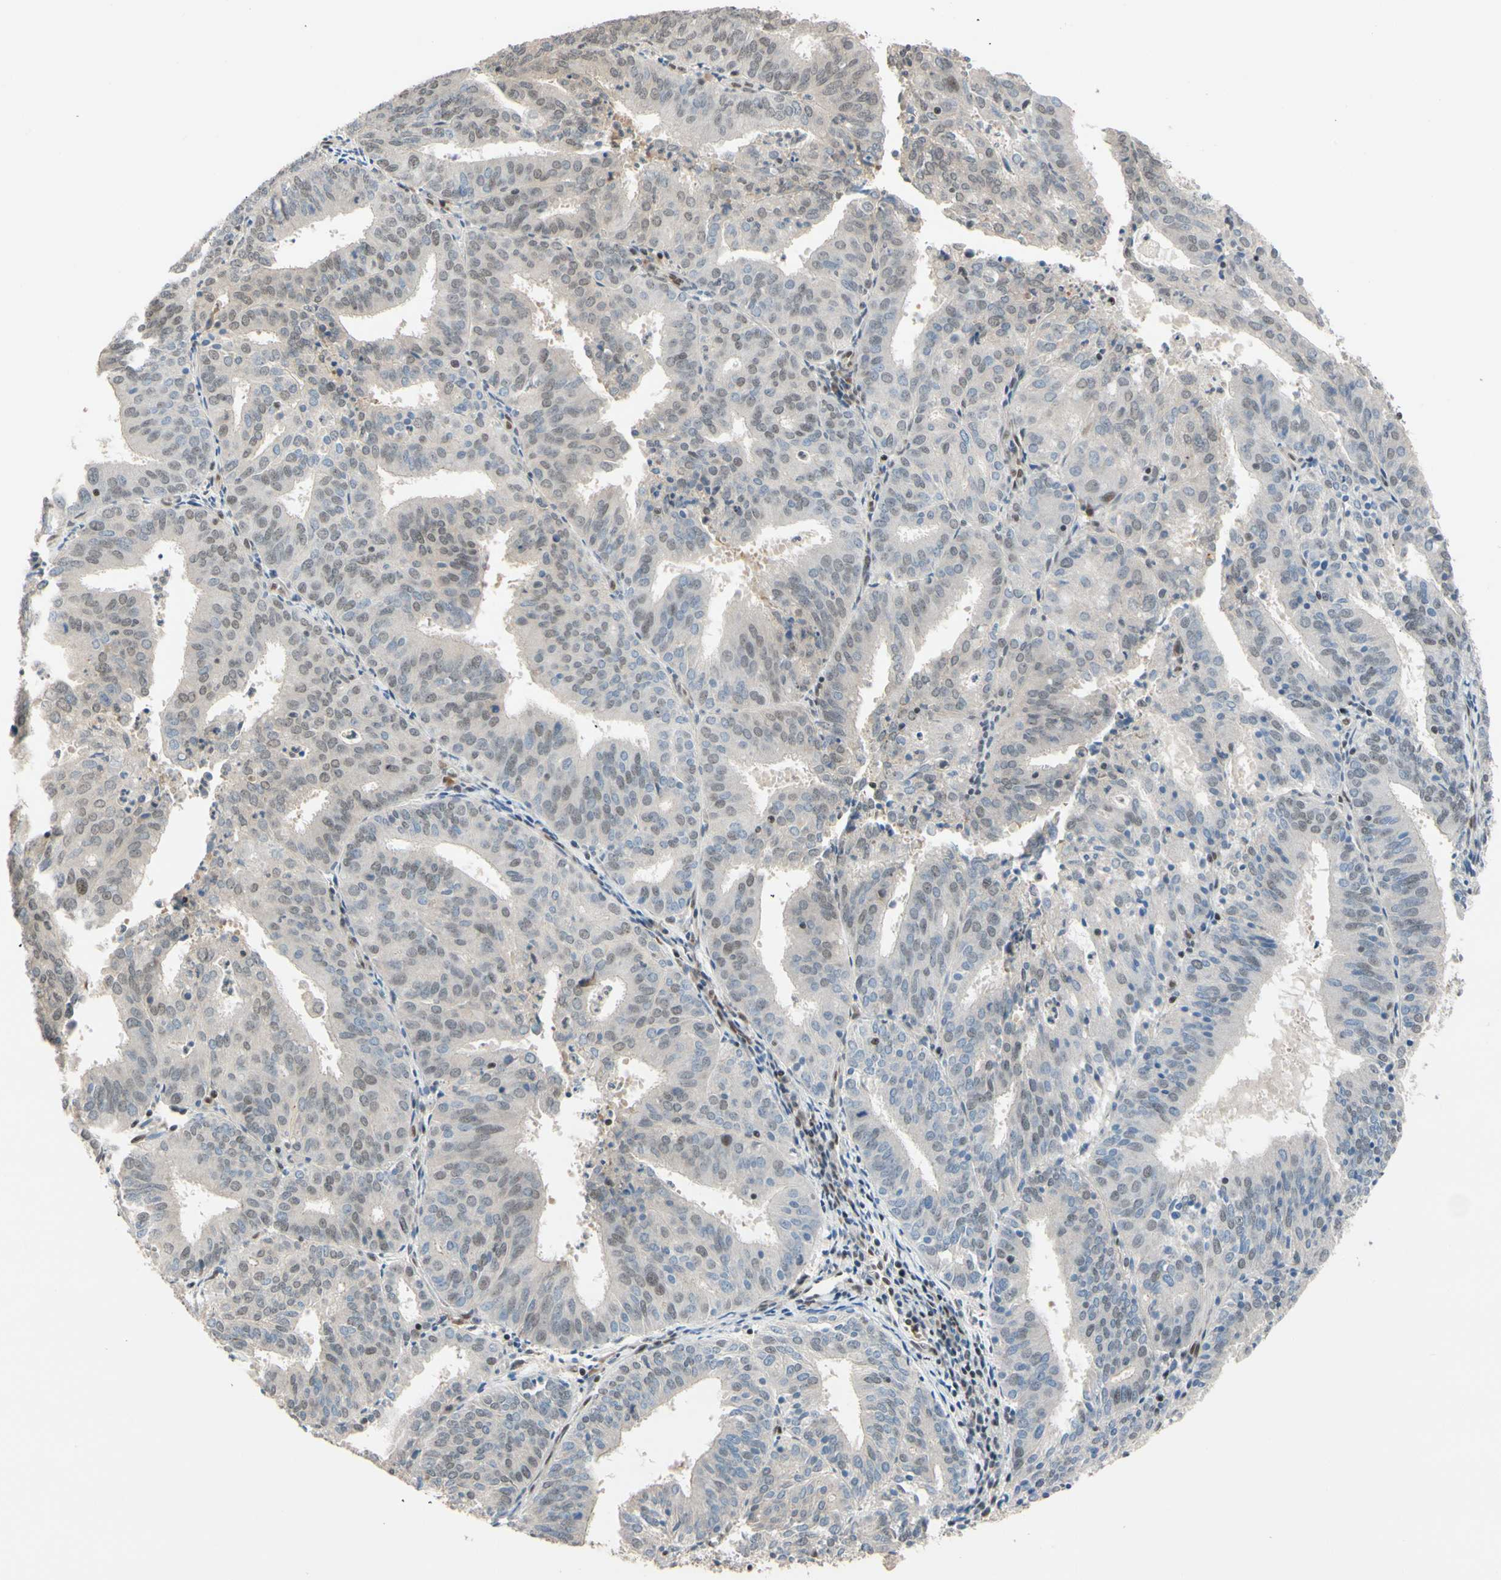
{"staining": {"intensity": "weak", "quantity": "<25%", "location": "nuclear"}, "tissue": "endometrial cancer", "cell_type": "Tumor cells", "image_type": "cancer", "snomed": [{"axis": "morphology", "description": "Adenocarcinoma, NOS"}, {"axis": "topography", "description": "Uterus"}], "caption": "High power microscopy micrograph of an immunohistochemistry image of adenocarcinoma (endometrial), revealing no significant staining in tumor cells. Brightfield microscopy of IHC stained with DAB (3,3'-diaminobenzidine) (brown) and hematoxylin (blue), captured at high magnification.", "gene": "TAF4", "patient": {"sex": "female", "age": 60}}